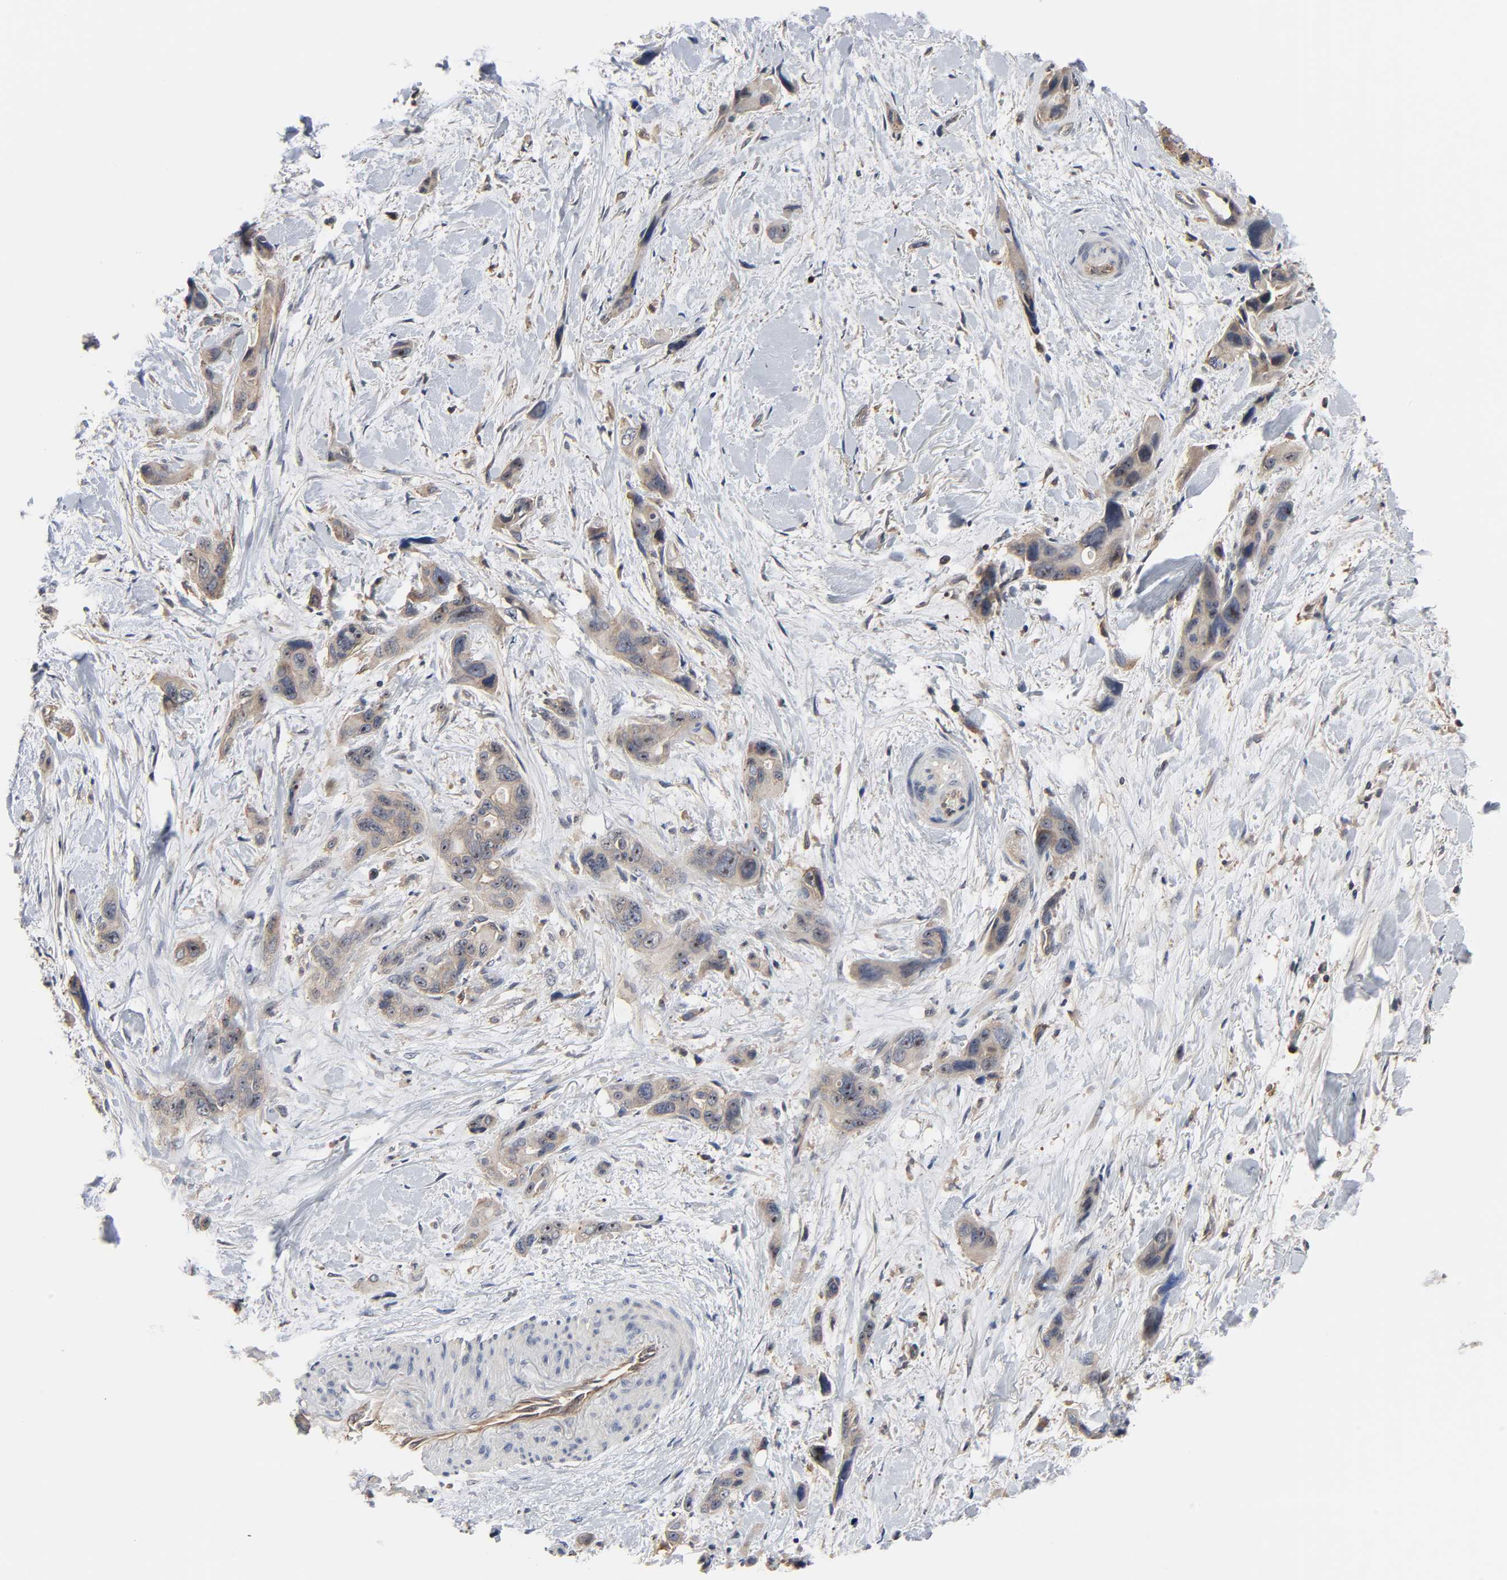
{"staining": {"intensity": "weak", "quantity": ">75%", "location": "cytoplasmic/membranous,nuclear"}, "tissue": "pancreatic cancer", "cell_type": "Tumor cells", "image_type": "cancer", "snomed": [{"axis": "morphology", "description": "Adenocarcinoma, NOS"}, {"axis": "topography", "description": "Pancreas"}], "caption": "A brown stain shows weak cytoplasmic/membranous and nuclear positivity of a protein in adenocarcinoma (pancreatic) tumor cells.", "gene": "DDX10", "patient": {"sex": "male", "age": 46}}